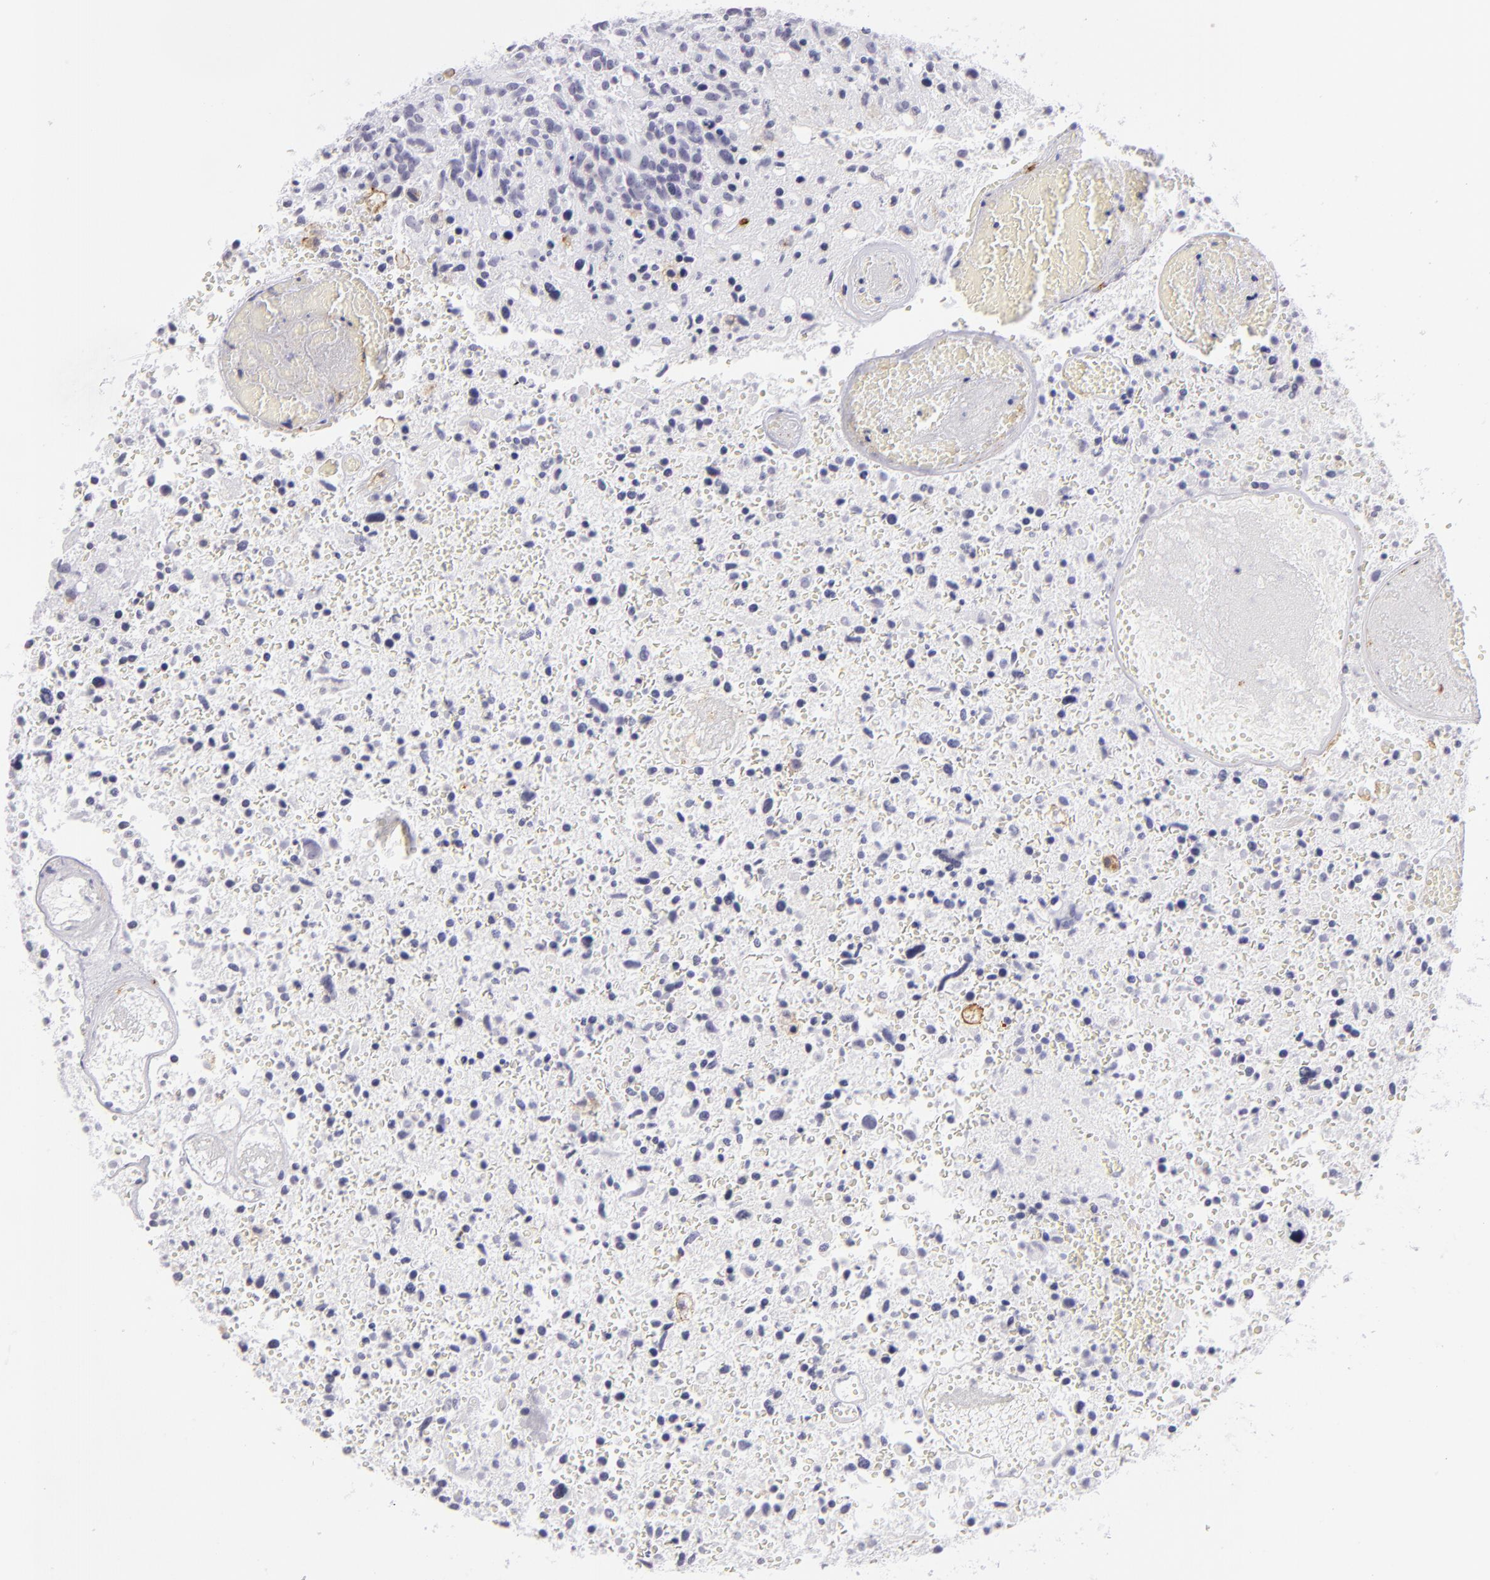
{"staining": {"intensity": "negative", "quantity": "none", "location": "none"}, "tissue": "glioma", "cell_type": "Tumor cells", "image_type": "cancer", "snomed": [{"axis": "morphology", "description": "Glioma, malignant, High grade"}, {"axis": "topography", "description": "Brain"}], "caption": "Immunohistochemical staining of human malignant glioma (high-grade) demonstrates no significant staining in tumor cells.", "gene": "THBD", "patient": {"sex": "male", "age": 72}}